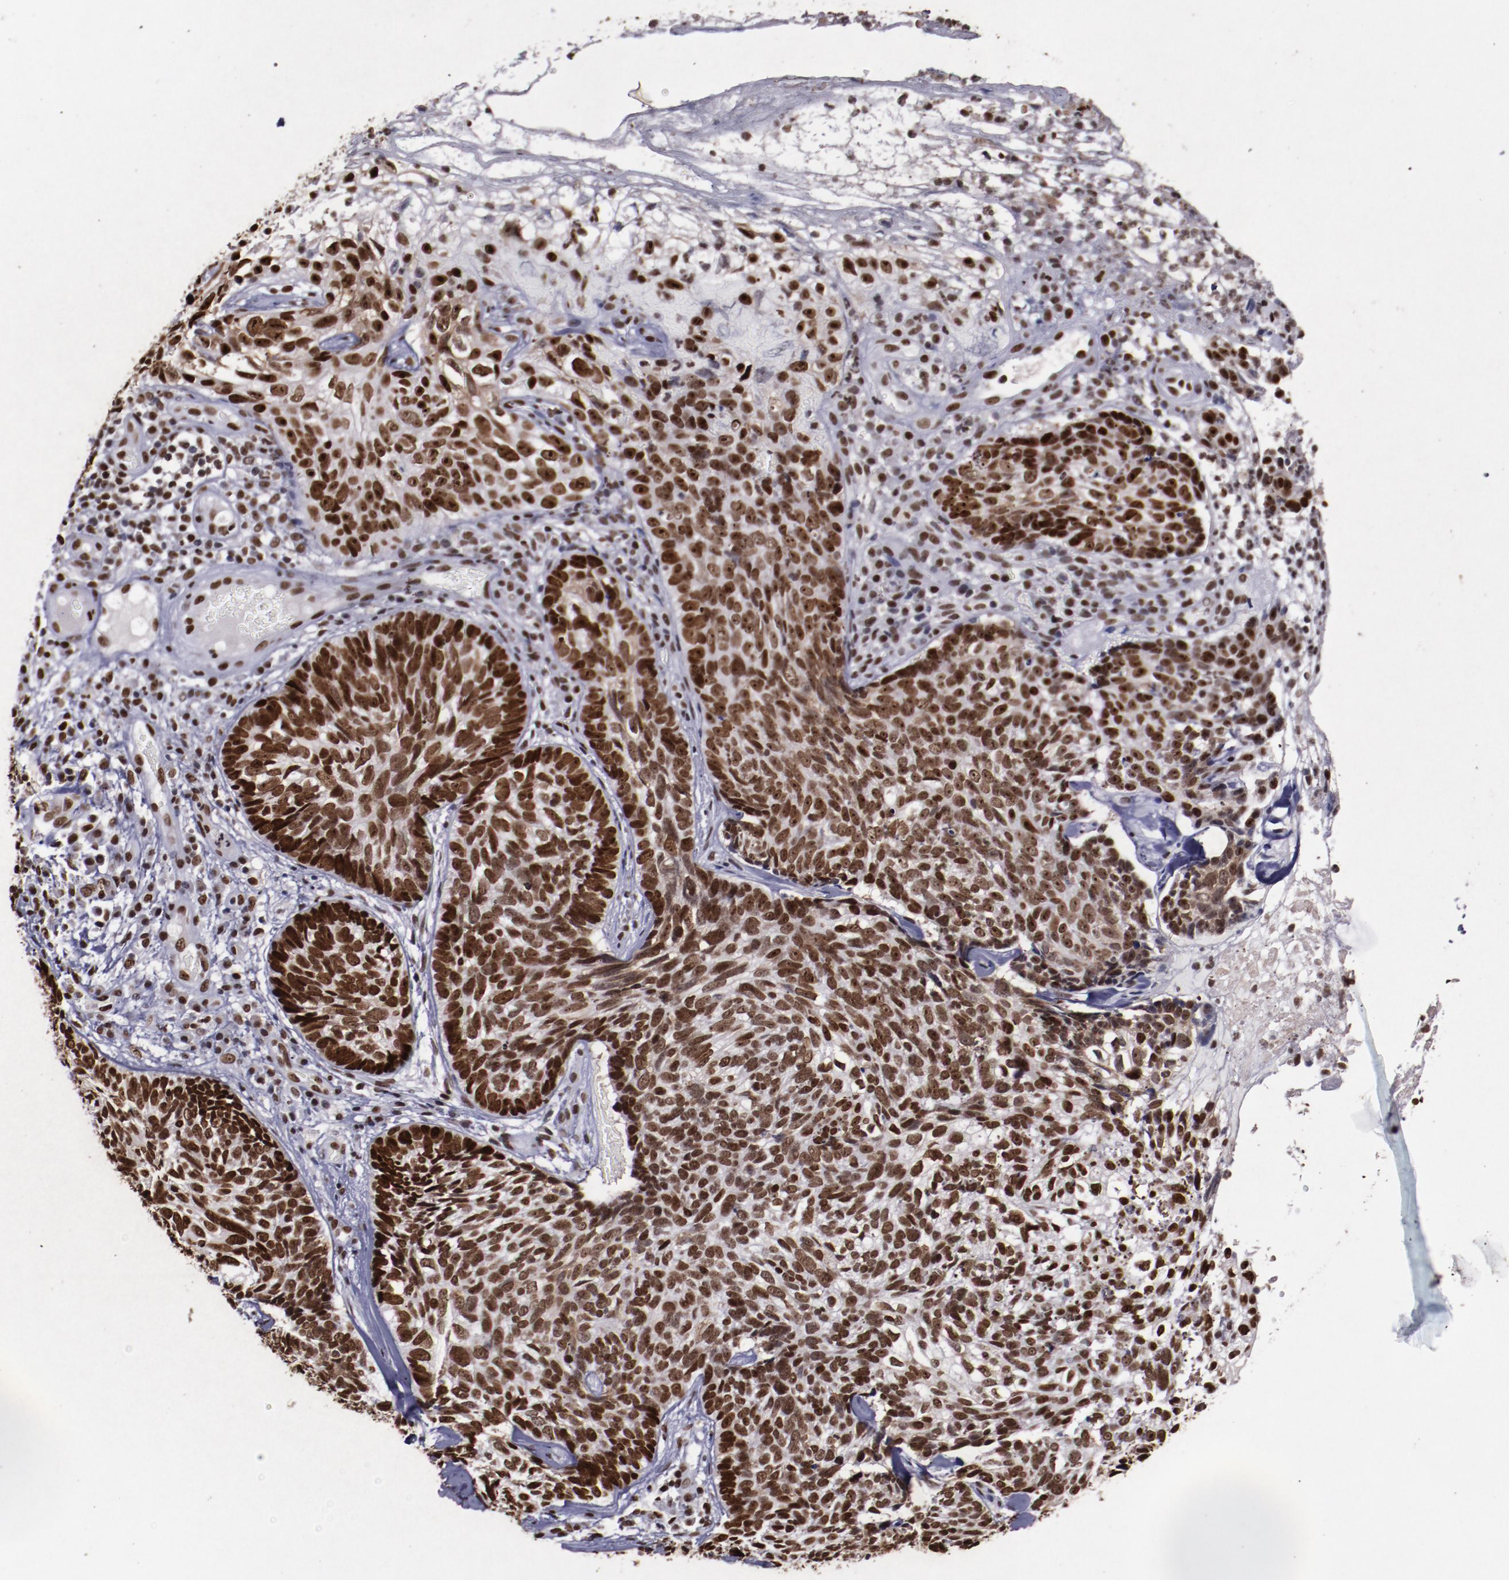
{"staining": {"intensity": "strong", "quantity": ">75%", "location": "nuclear"}, "tissue": "skin cancer", "cell_type": "Tumor cells", "image_type": "cancer", "snomed": [{"axis": "morphology", "description": "Basal cell carcinoma"}, {"axis": "topography", "description": "Skin"}], "caption": "The immunohistochemical stain labels strong nuclear positivity in tumor cells of skin basal cell carcinoma tissue.", "gene": "APEX1", "patient": {"sex": "male", "age": 72}}